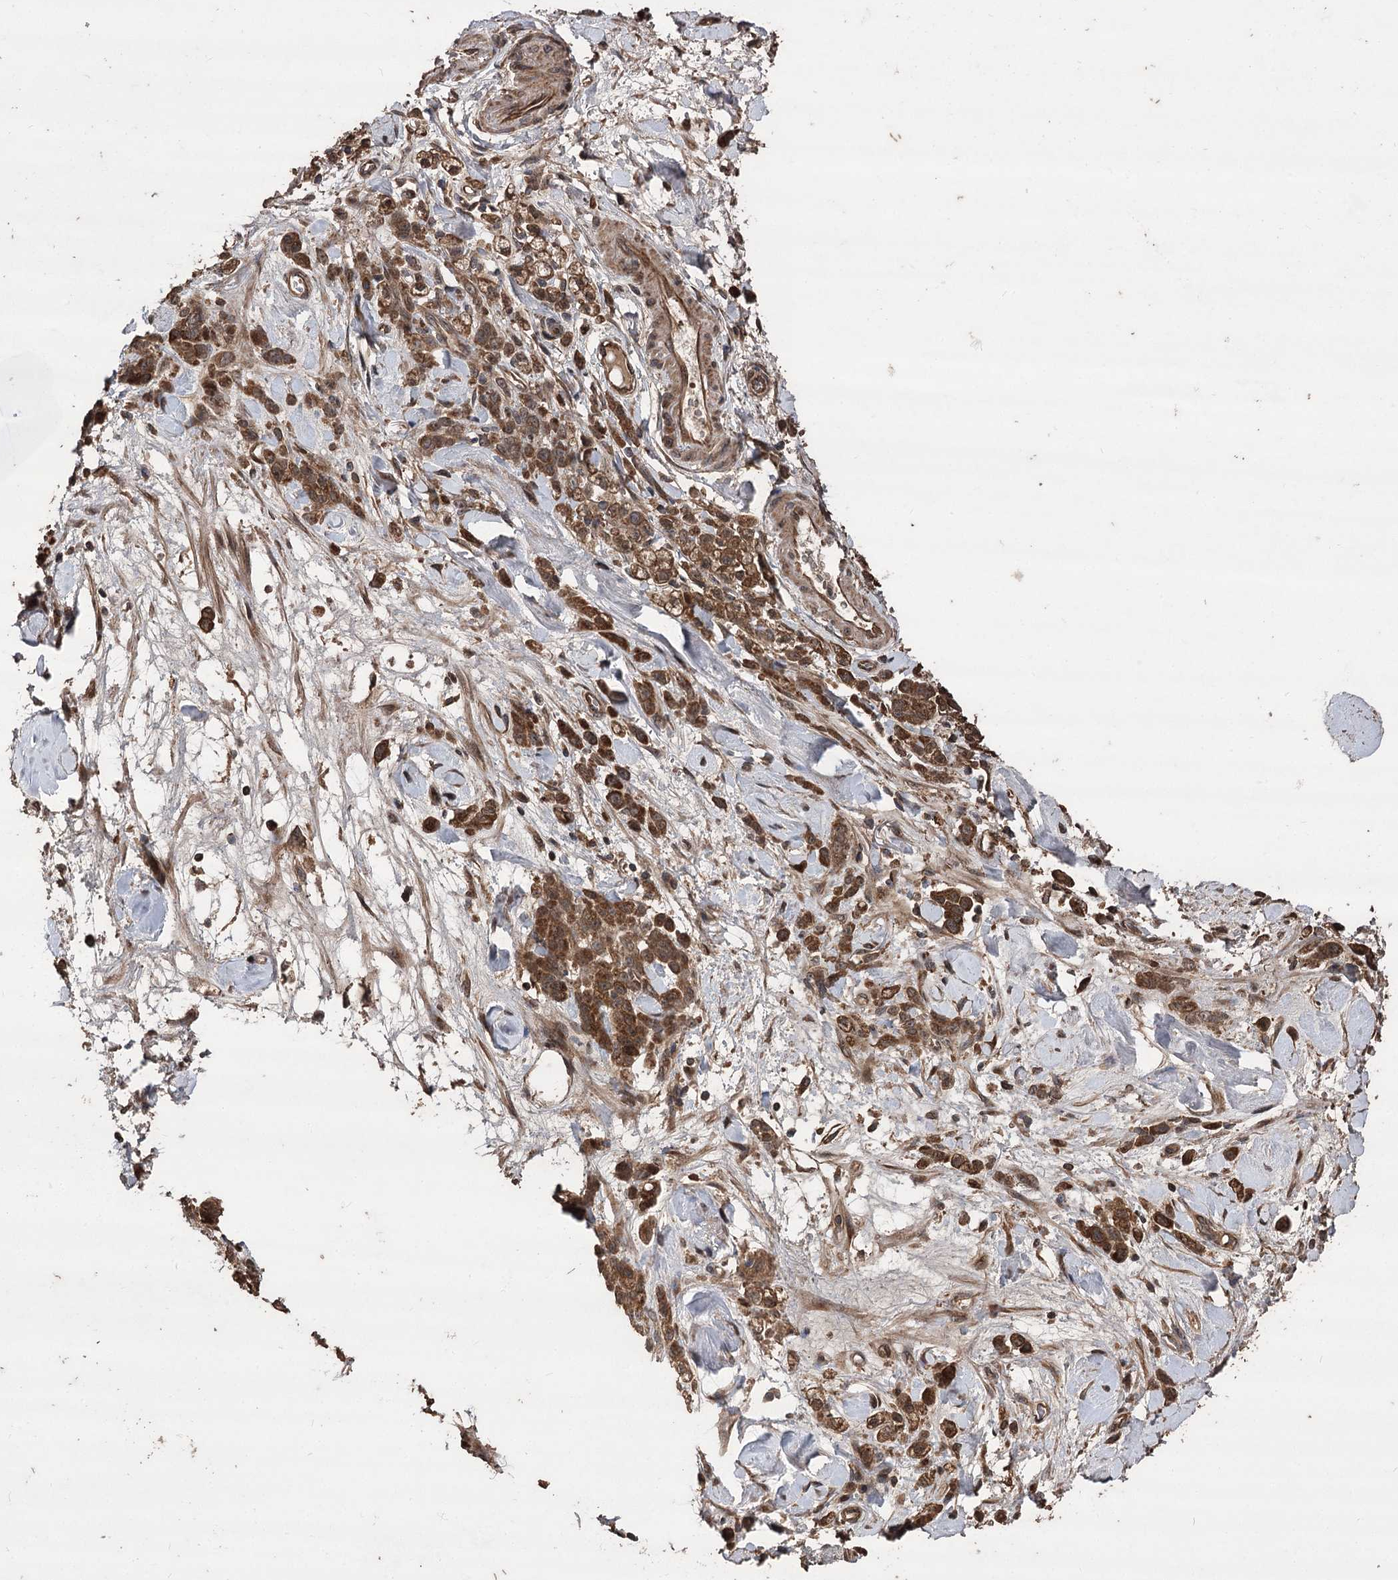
{"staining": {"intensity": "strong", "quantity": ">75%", "location": "cytoplasmic/membranous"}, "tissue": "stomach cancer", "cell_type": "Tumor cells", "image_type": "cancer", "snomed": [{"axis": "morphology", "description": "Normal tissue, NOS"}, {"axis": "morphology", "description": "Adenocarcinoma, NOS"}, {"axis": "topography", "description": "Stomach"}], "caption": "Immunohistochemical staining of human stomach adenocarcinoma reveals strong cytoplasmic/membranous protein positivity in about >75% of tumor cells. The protein is shown in brown color, while the nuclei are stained blue.", "gene": "RASSF3", "patient": {"sex": "male", "age": 82}}